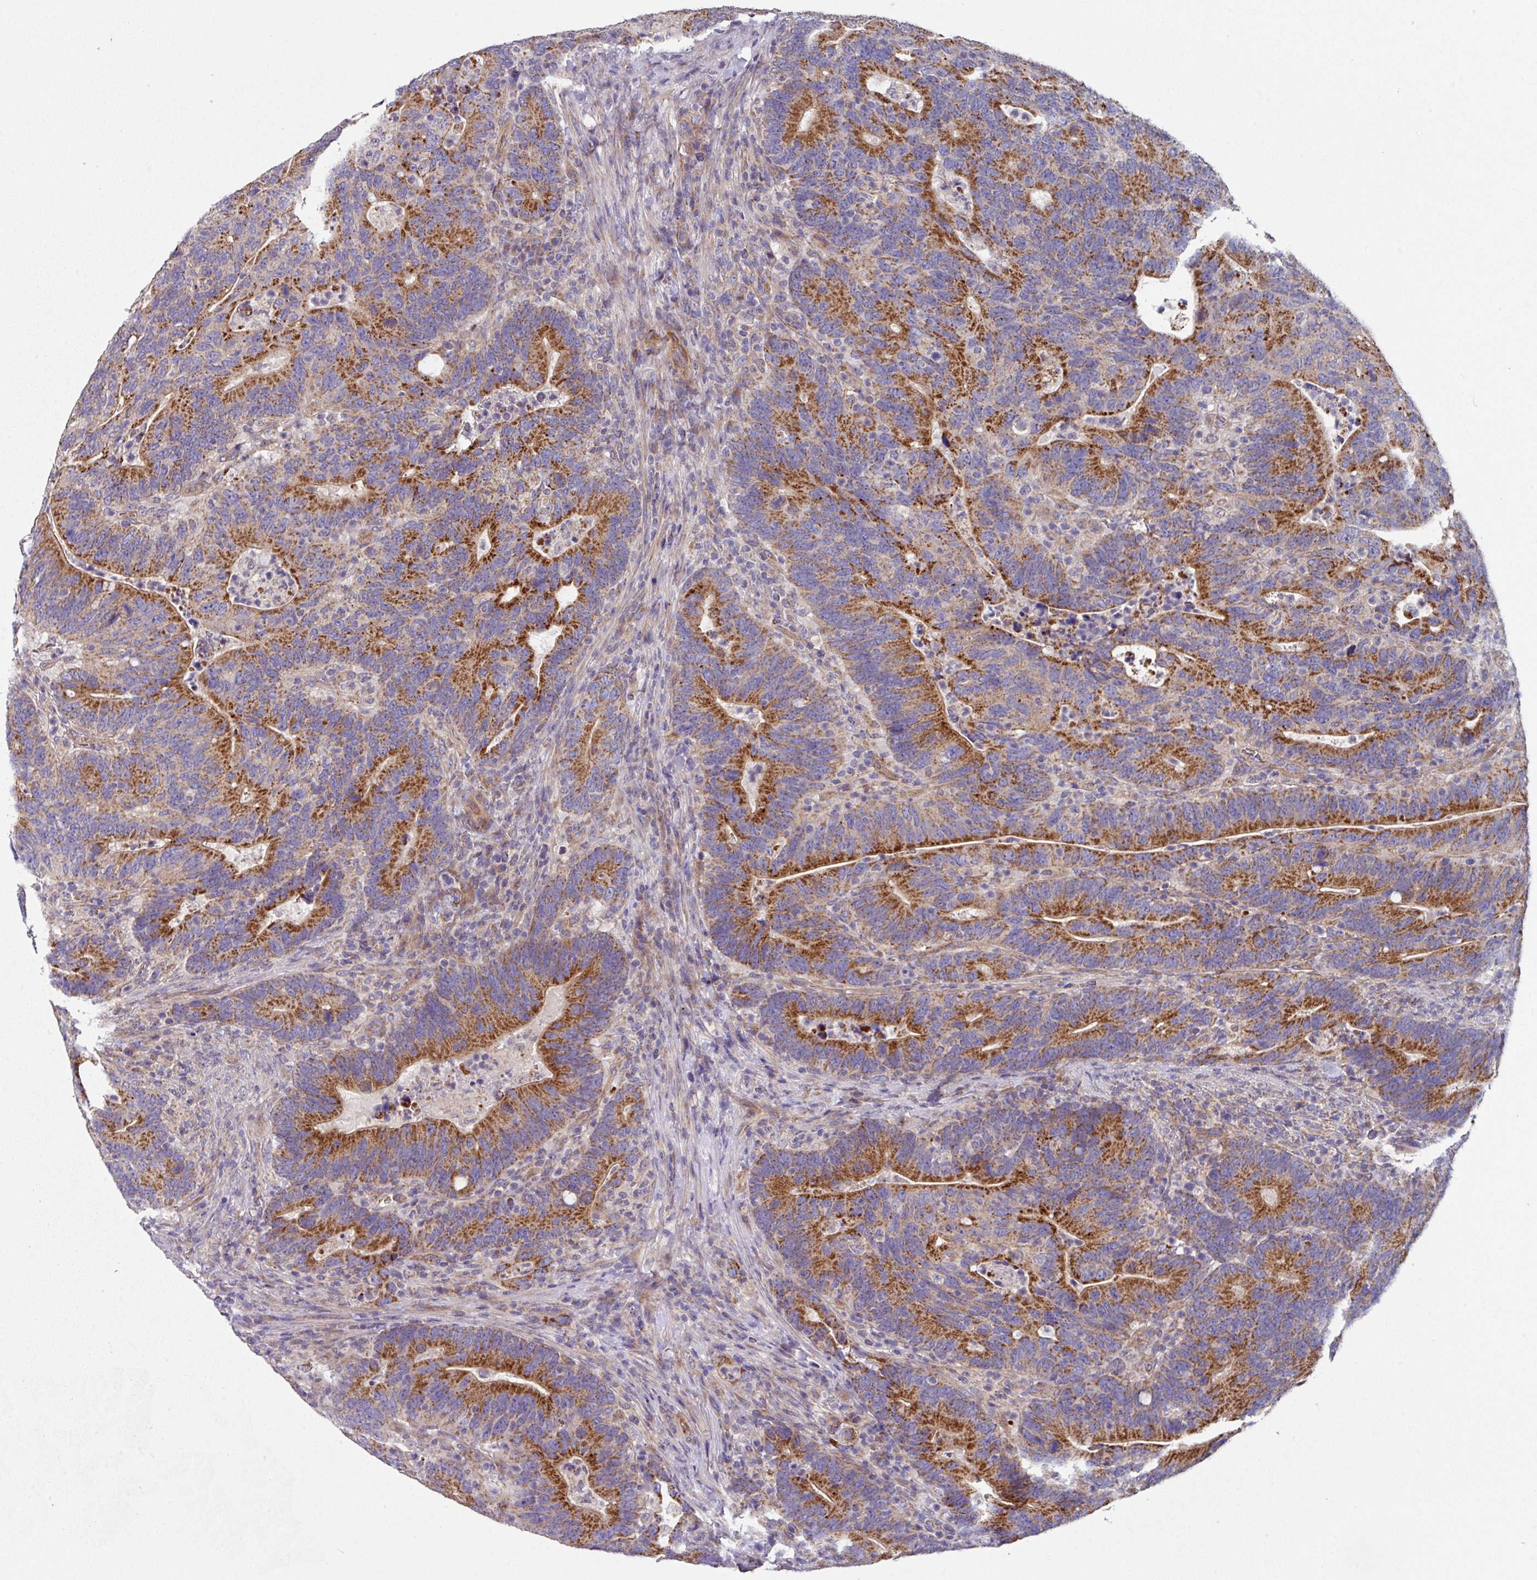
{"staining": {"intensity": "strong", "quantity": ">75%", "location": "cytoplasmic/membranous"}, "tissue": "colorectal cancer", "cell_type": "Tumor cells", "image_type": "cancer", "snomed": [{"axis": "morphology", "description": "Adenocarcinoma, NOS"}, {"axis": "topography", "description": "Colon"}], "caption": "A brown stain shows strong cytoplasmic/membranous expression of a protein in colorectal cancer (adenocarcinoma) tumor cells.", "gene": "DCAF12L2", "patient": {"sex": "female", "age": 66}}